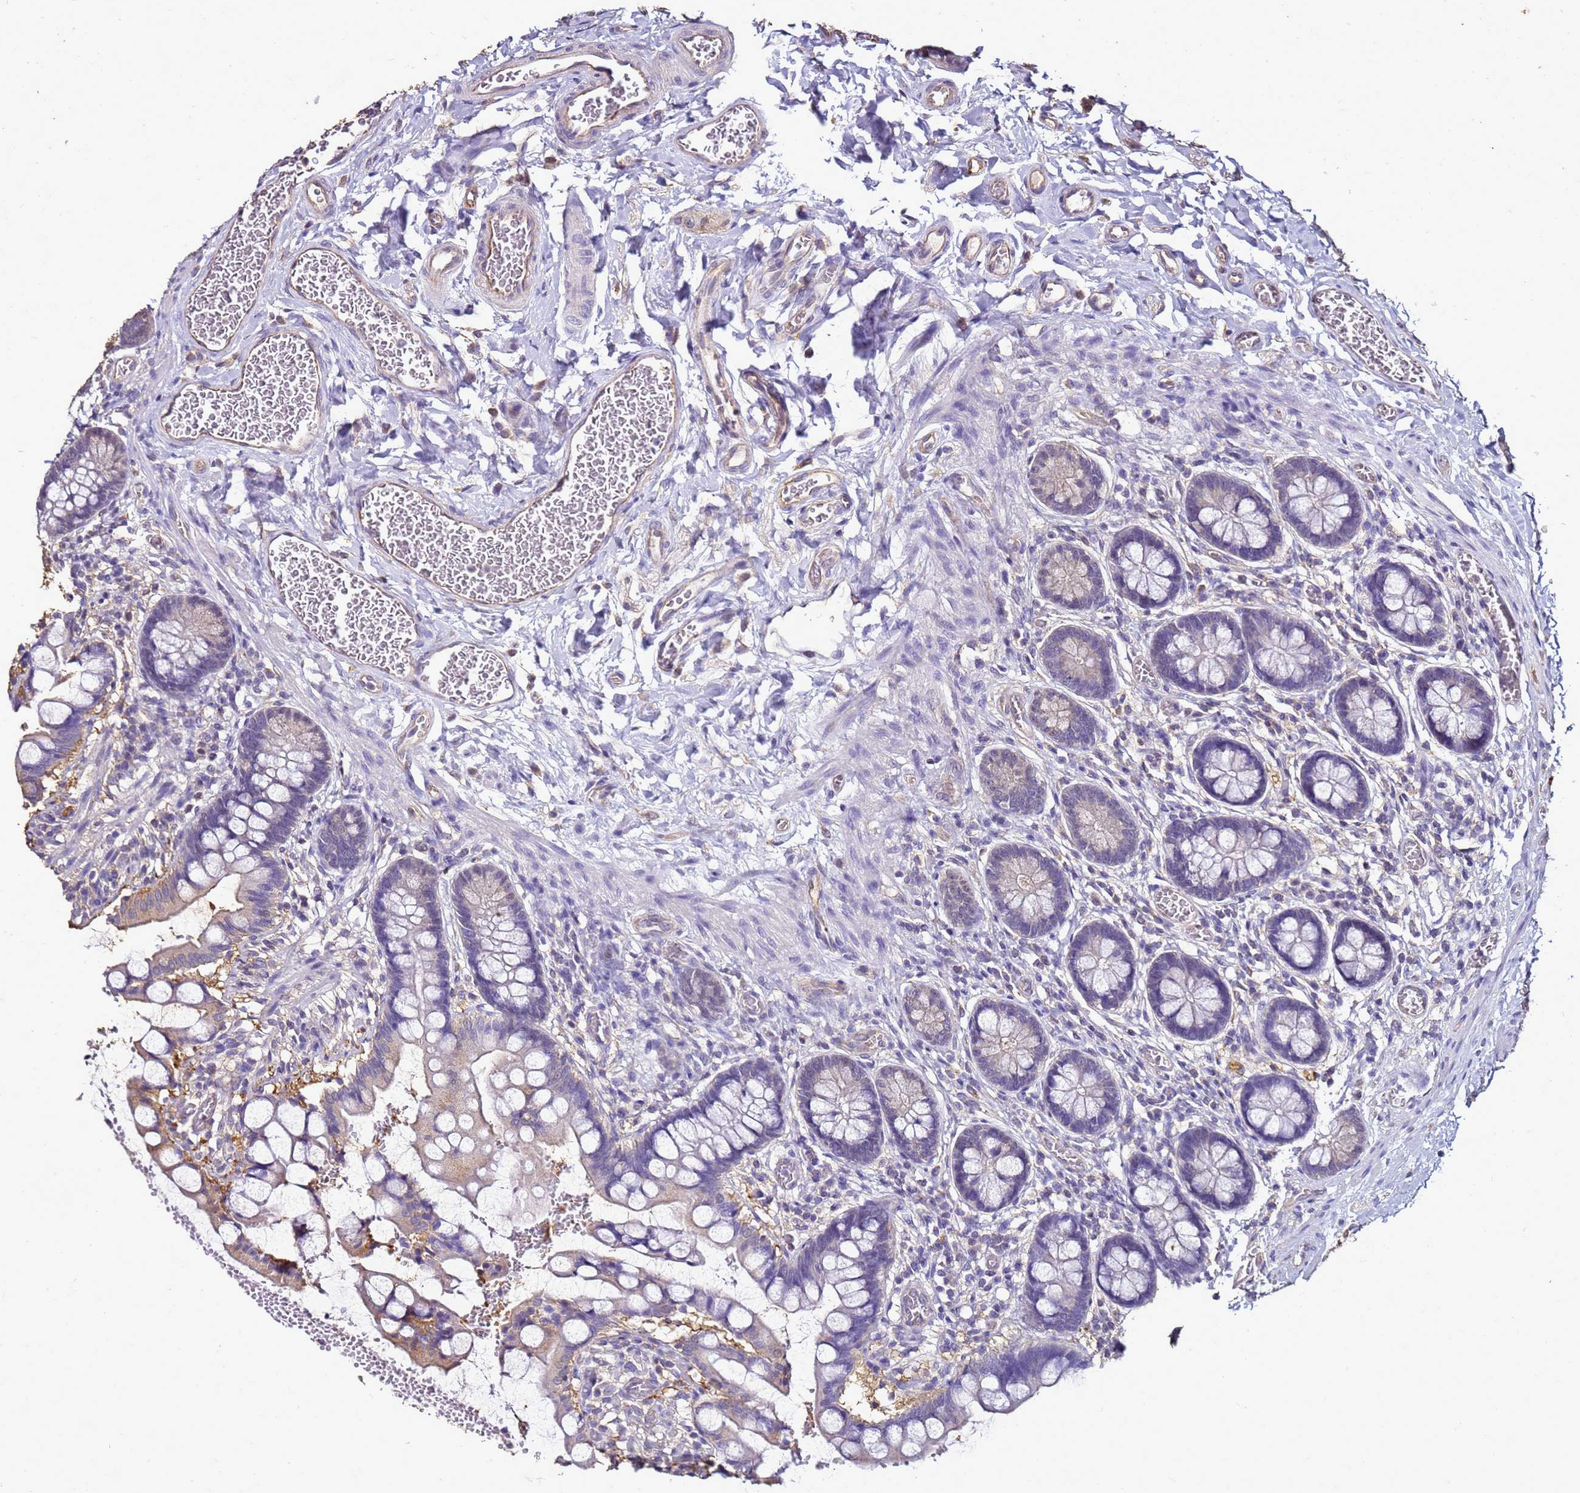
{"staining": {"intensity": "moderate", "quantity": "25%-75%", "location": "cytoplasmic/membranous"}, "tissue": "small intestine", "cell_type": "Glandular cells", "image_type": "normal", "snomed": [{"axis": "morphology", "description": "Normal tissue, NOS"}, {"axis": "topography", "description": "Small intestine"}], "caption": "Glandular cells show medium levels of moderate cytoplasmic/membranous staining in about 25%-75% of cells in normal small intestine.", "gene": "ENOPH1", "patient": {"sex": "male", "age": 52}}